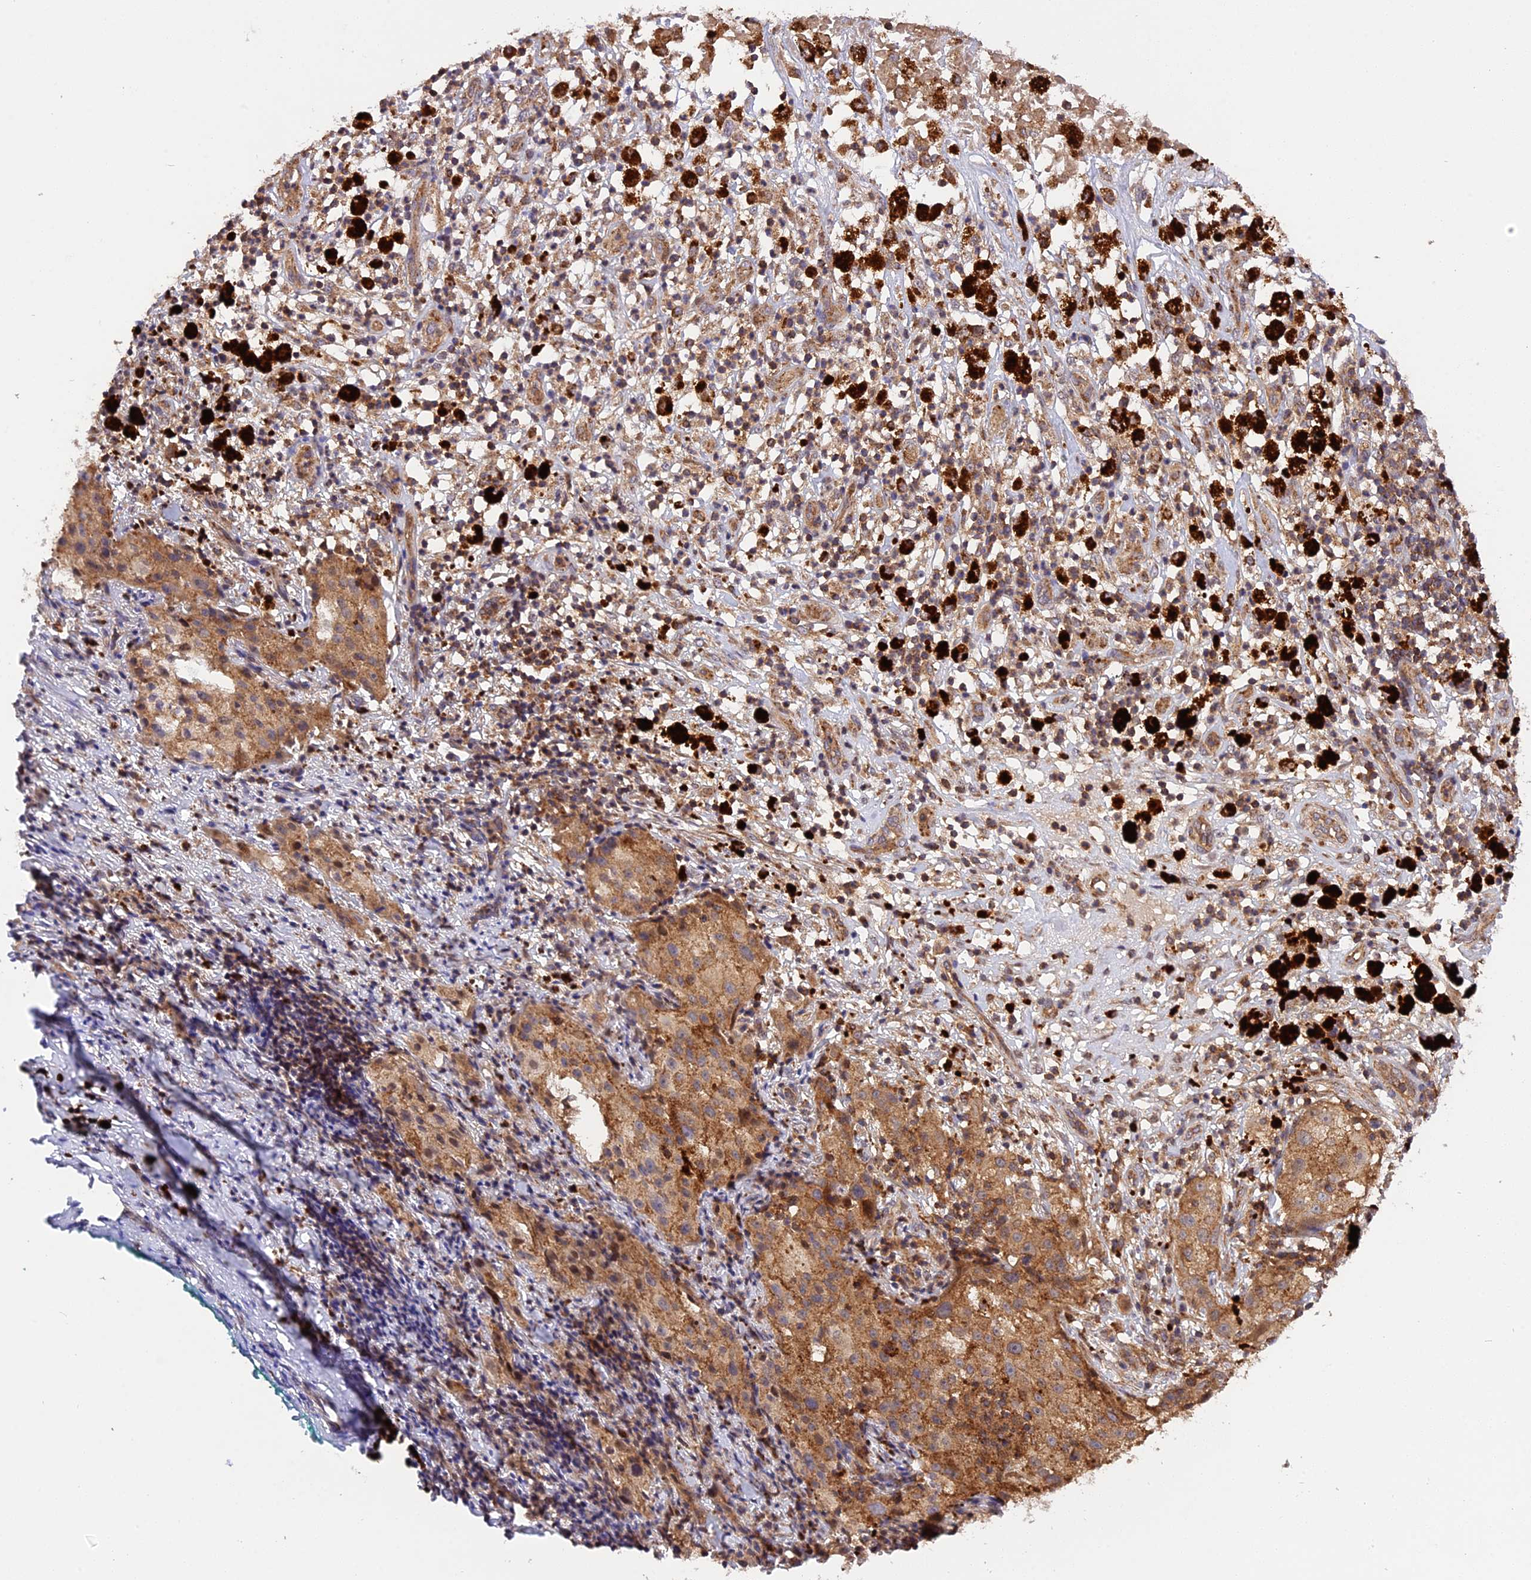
{"staining": {"intensity": "moderate", "quantity": ">75%", "location": "cytoplasmic/membranous"}, "tissue": "melanoma", "cell_type": "Tumor cells", "image_type": "cancer", "snomed": [{"axis": "morphology", "description": "Necrosis, NOS"}, {"axis": "morphology", "description": "Malignant melanoma, NOS"}, {"axis": "topography", "description": "Skin"}], "caption": "Melanoma tissue shows moderate cytoplasmic/membranous staining in about >75% of tumor cells The staining is performed using DAB (3,3'-diaminobenzidine) brown chromogen to label protein expression. The nuclei are counter-stained blue using hematoxylin.", "gene": "PEX3", "patient": {"sex": "female", "age": 87}}